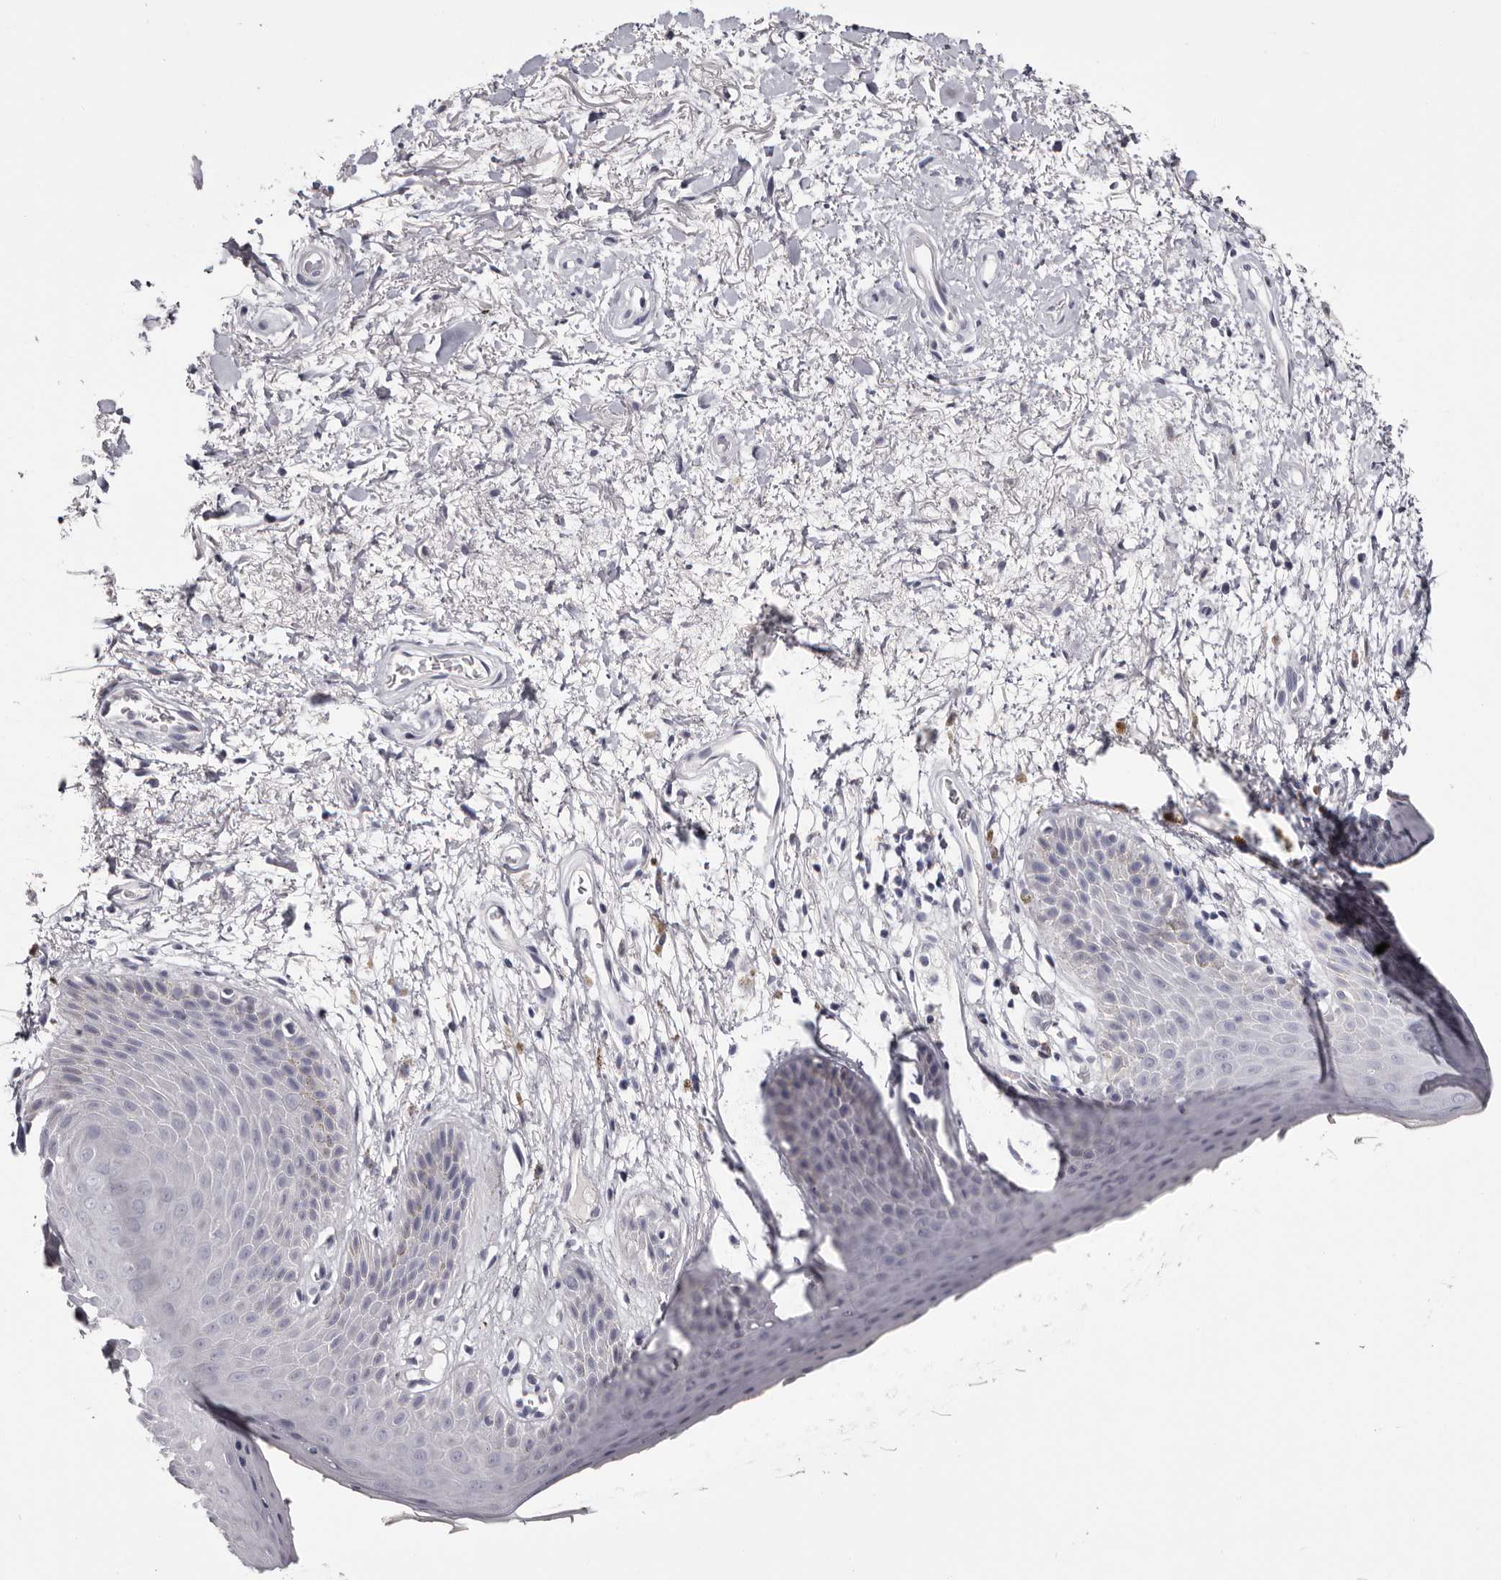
{"staining": {"intensity": "negative", "quantity": "none", "location": "none"}, "tissue": "skin", "cell_type": "Epidermal cells", "image_type": "normal", "snomed": [{"axis": "morphology", "description": "Normal tissue, NOS"}, {"axis": "topography", "description": "Anal"}], "caption": "Immunohistochemistry (IHC) of benign human skin shows no staining in epidermal cells. Nuclei are stained in blue.", "gene": "CA6", "patient": {"sex": "male", "age": 74}}